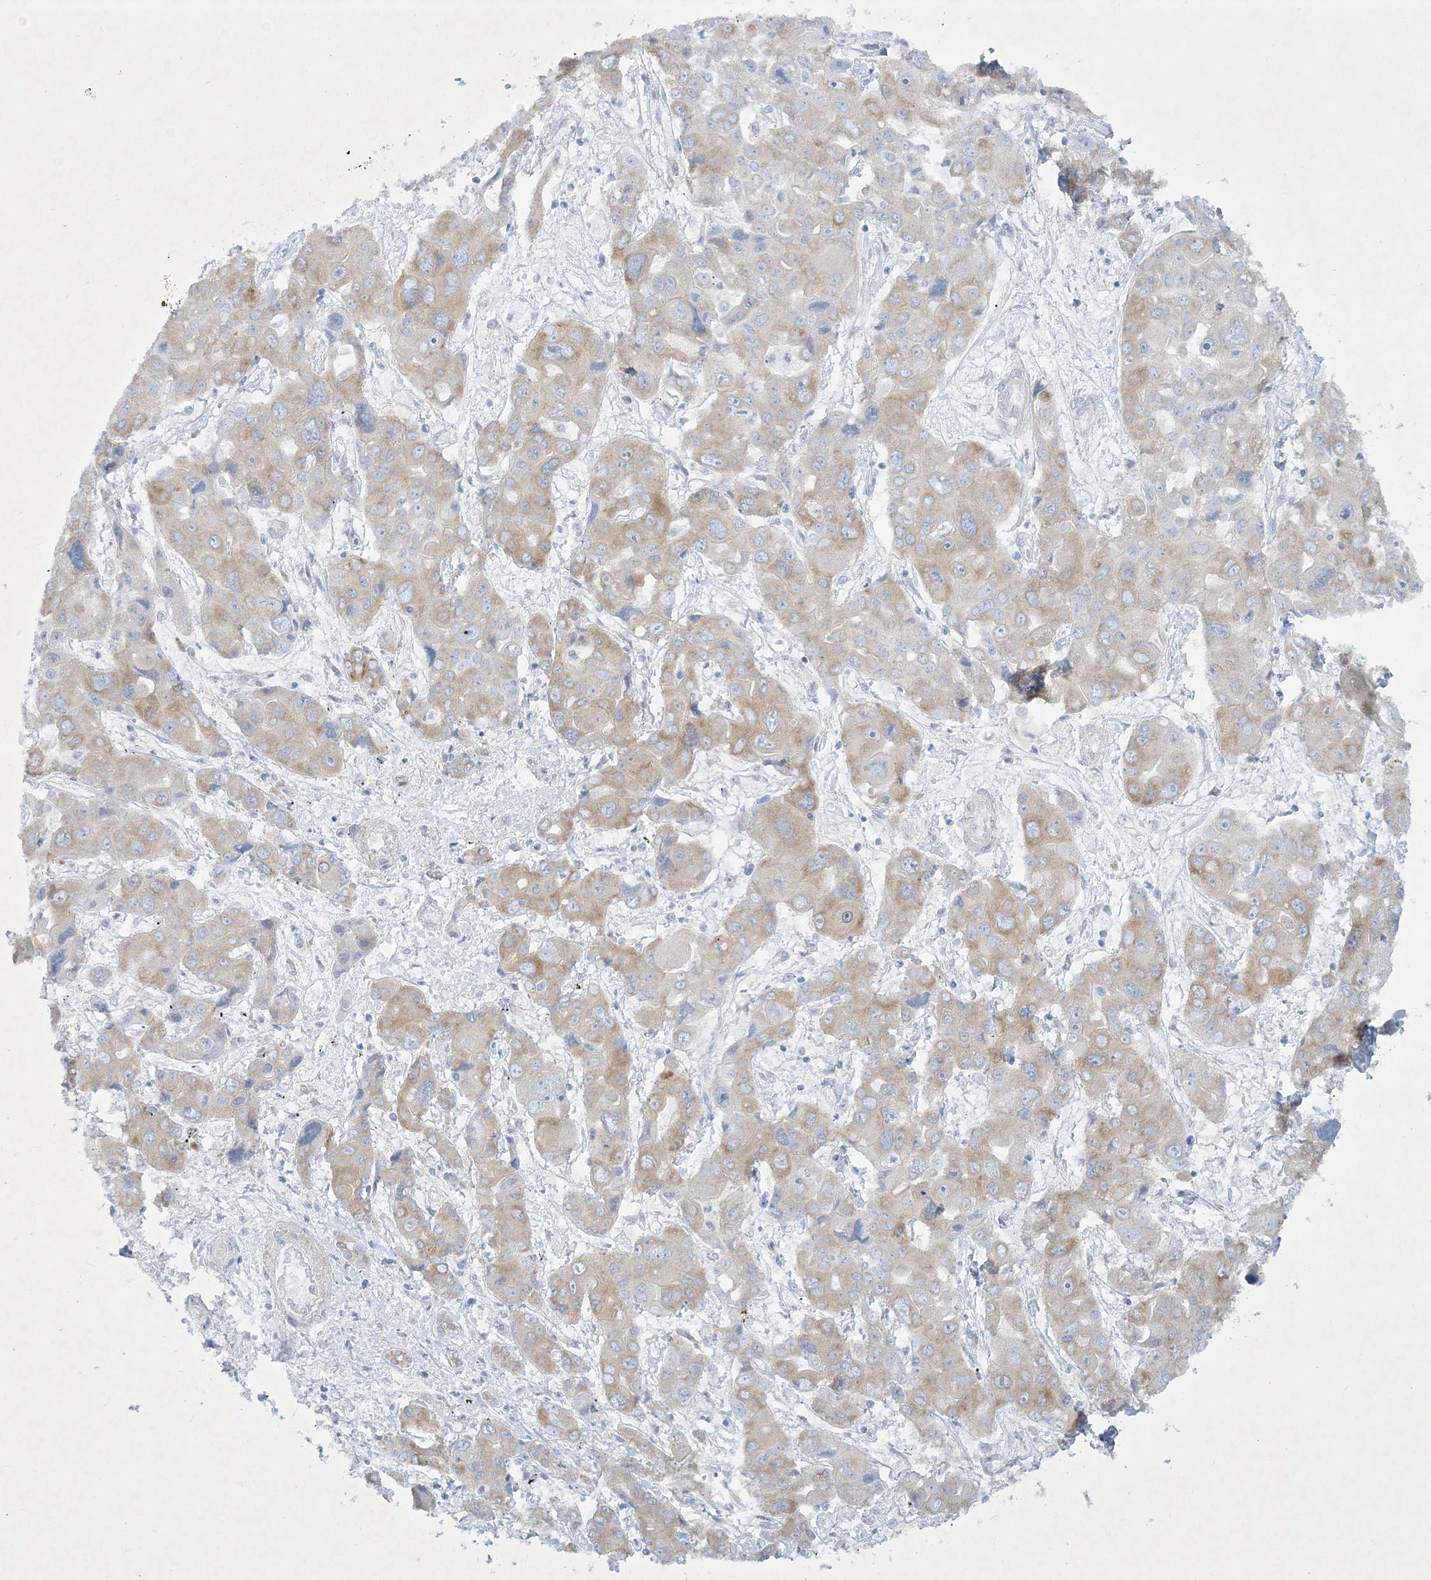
{"staining": {"intensity": "weak", "quantity": "25%-75%", "location": "cytoplasmic/membranous"}, "tissue": "liver cancer", "cell_type": "Tumor cells", "image_type": "cancer", "snomed": [{"axis": "morphology", "description": "Cholangiocarcinoma"}, {"axis": "topography", "description": "Liver"}], "caption": "This image demonstrates immunohistochemistry staining of human liver cancer, with low weak cytoplasmic/membranous expression in approximately 25%-75% of tumor cells.", "gene": "FARSB", "patient": {"sex": "male", "age": 67}}